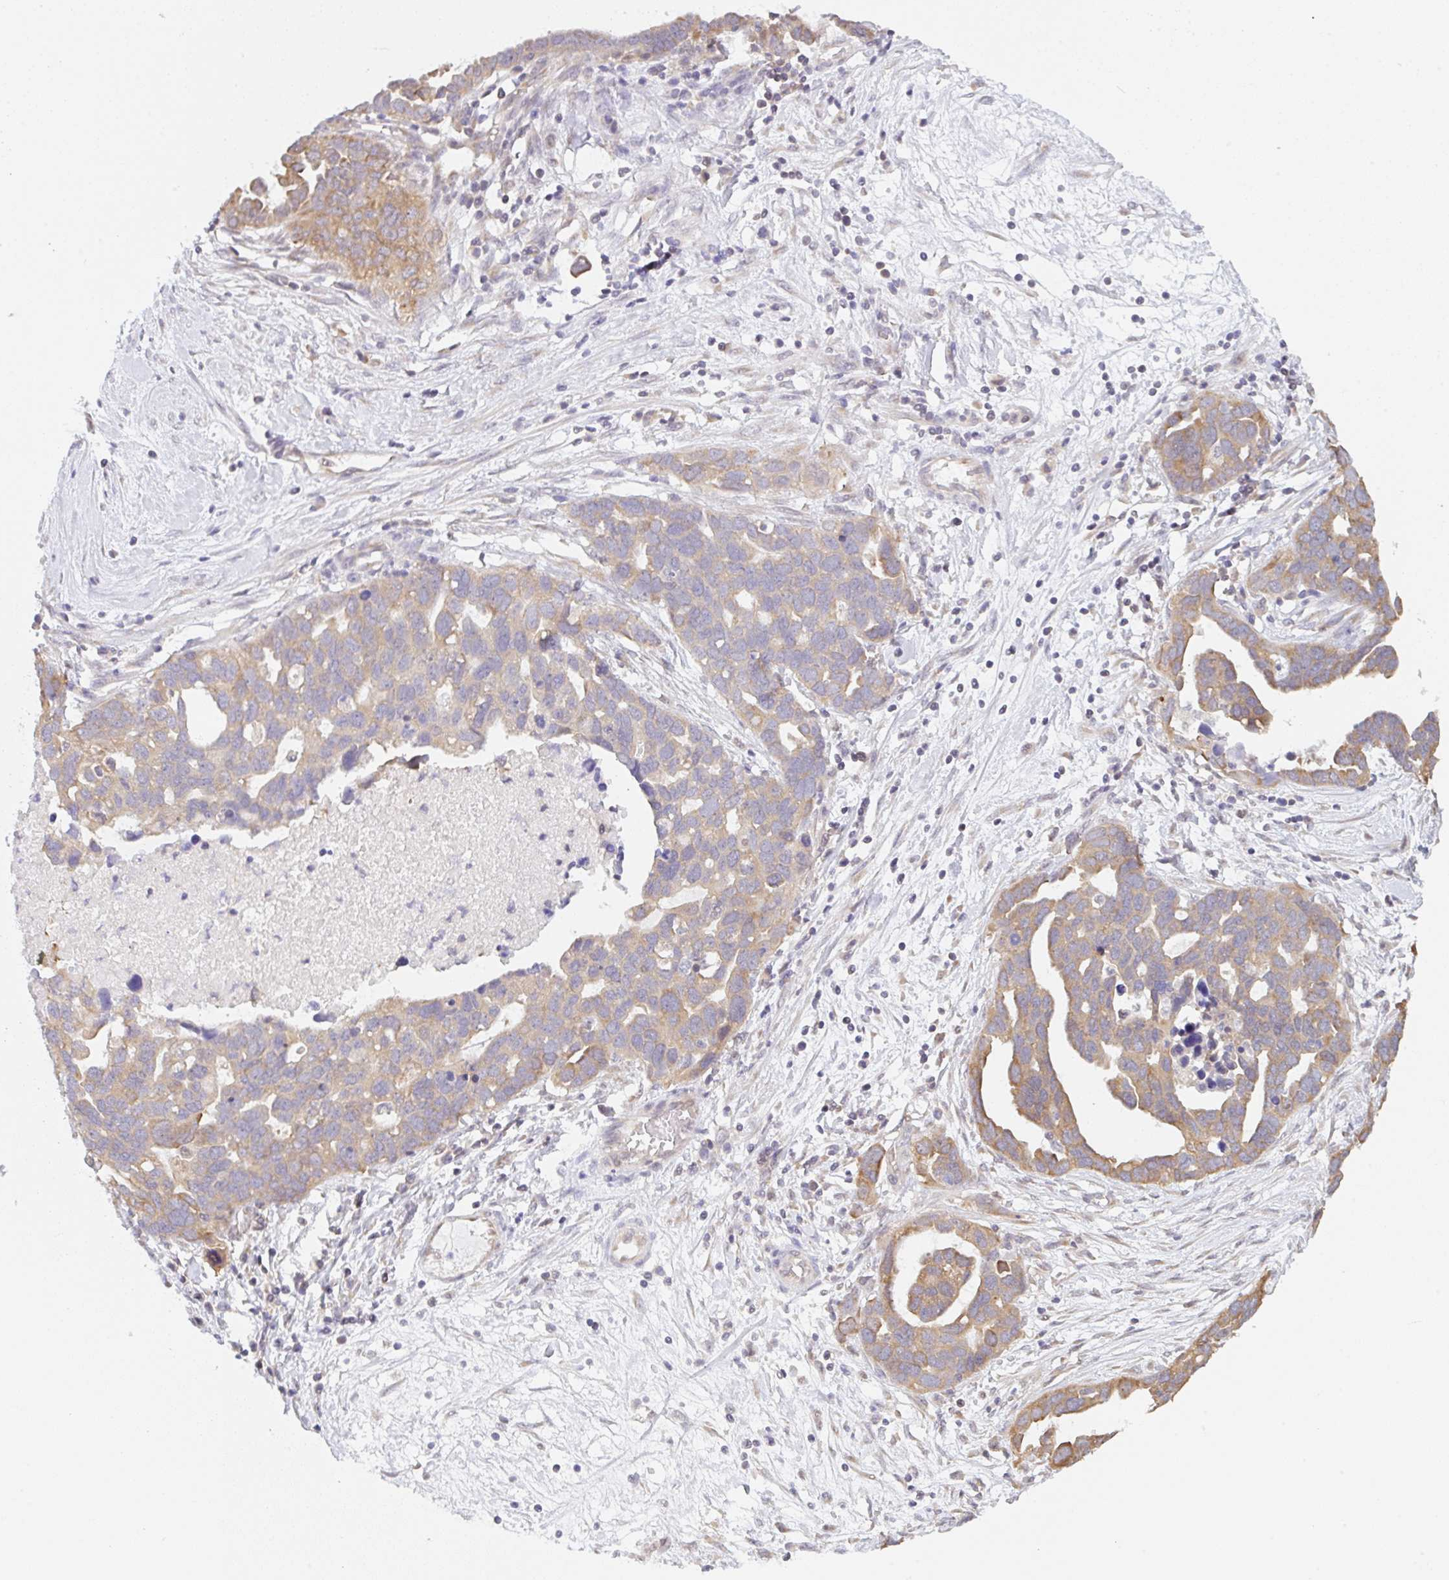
{"staining": {"intensity": "weak", "quantity": ">75%", "location": "cytoplasmic/membranous"}, "tissue": "ovarian cancer", "cell_type": "Tumor cells", "image_type": "cancer", "snomed": [{"axis": "morphology", "description": "Cystadenocarcinoma, serous, NOS"}, {"axis": "topography", "description": "Ovary"}], "caption": "An immunohistochemistry histopathology image of neoplastic tissue is shown. Protein staining in brown labels weak cytoplasmic/membranous positivity in ovarian cancer (serous cystadenocarcinoma) within tumor cells.", "gene": "TBPL2", "patient": {"sex": "female", "age": 54}}